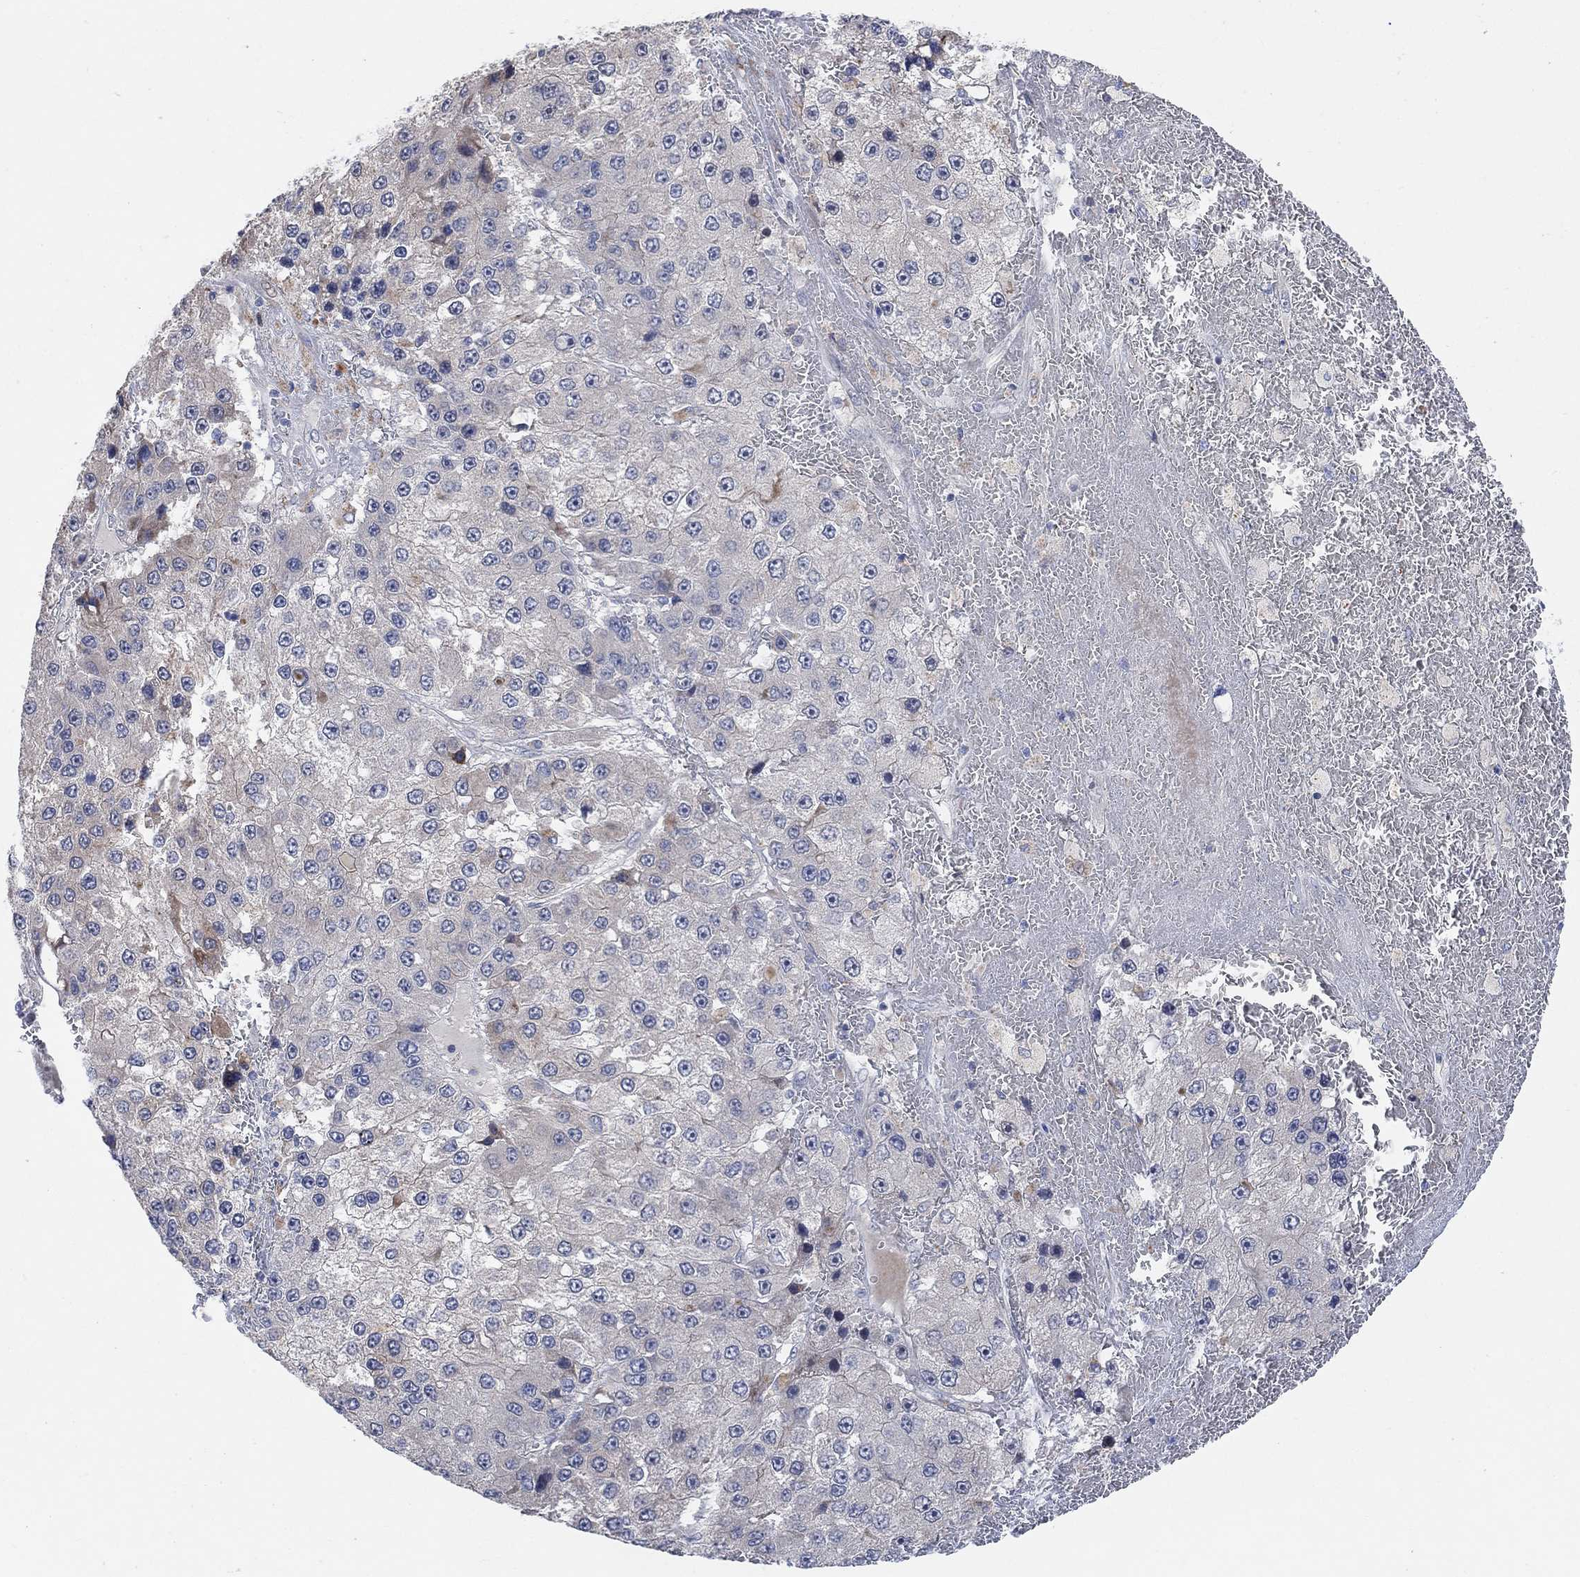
{"staining": {"intensity": "negative", "quantity": "none", "location": "none"}, "tissue": "liver cancer", "cell_type": "Tumor cells", "image_type": "cancer", "snomed": [{"axis": "morphology", "description": "Carcinoma, Hepatocellular, NOS"}, {"axis": "topography", "description": "Liver"}], "caption": "Tumor cells show no significant staining in hepatocellular carcinoma (liver).", "gene": "CNTF", "patient": {"sex": "female", "age": 73}}